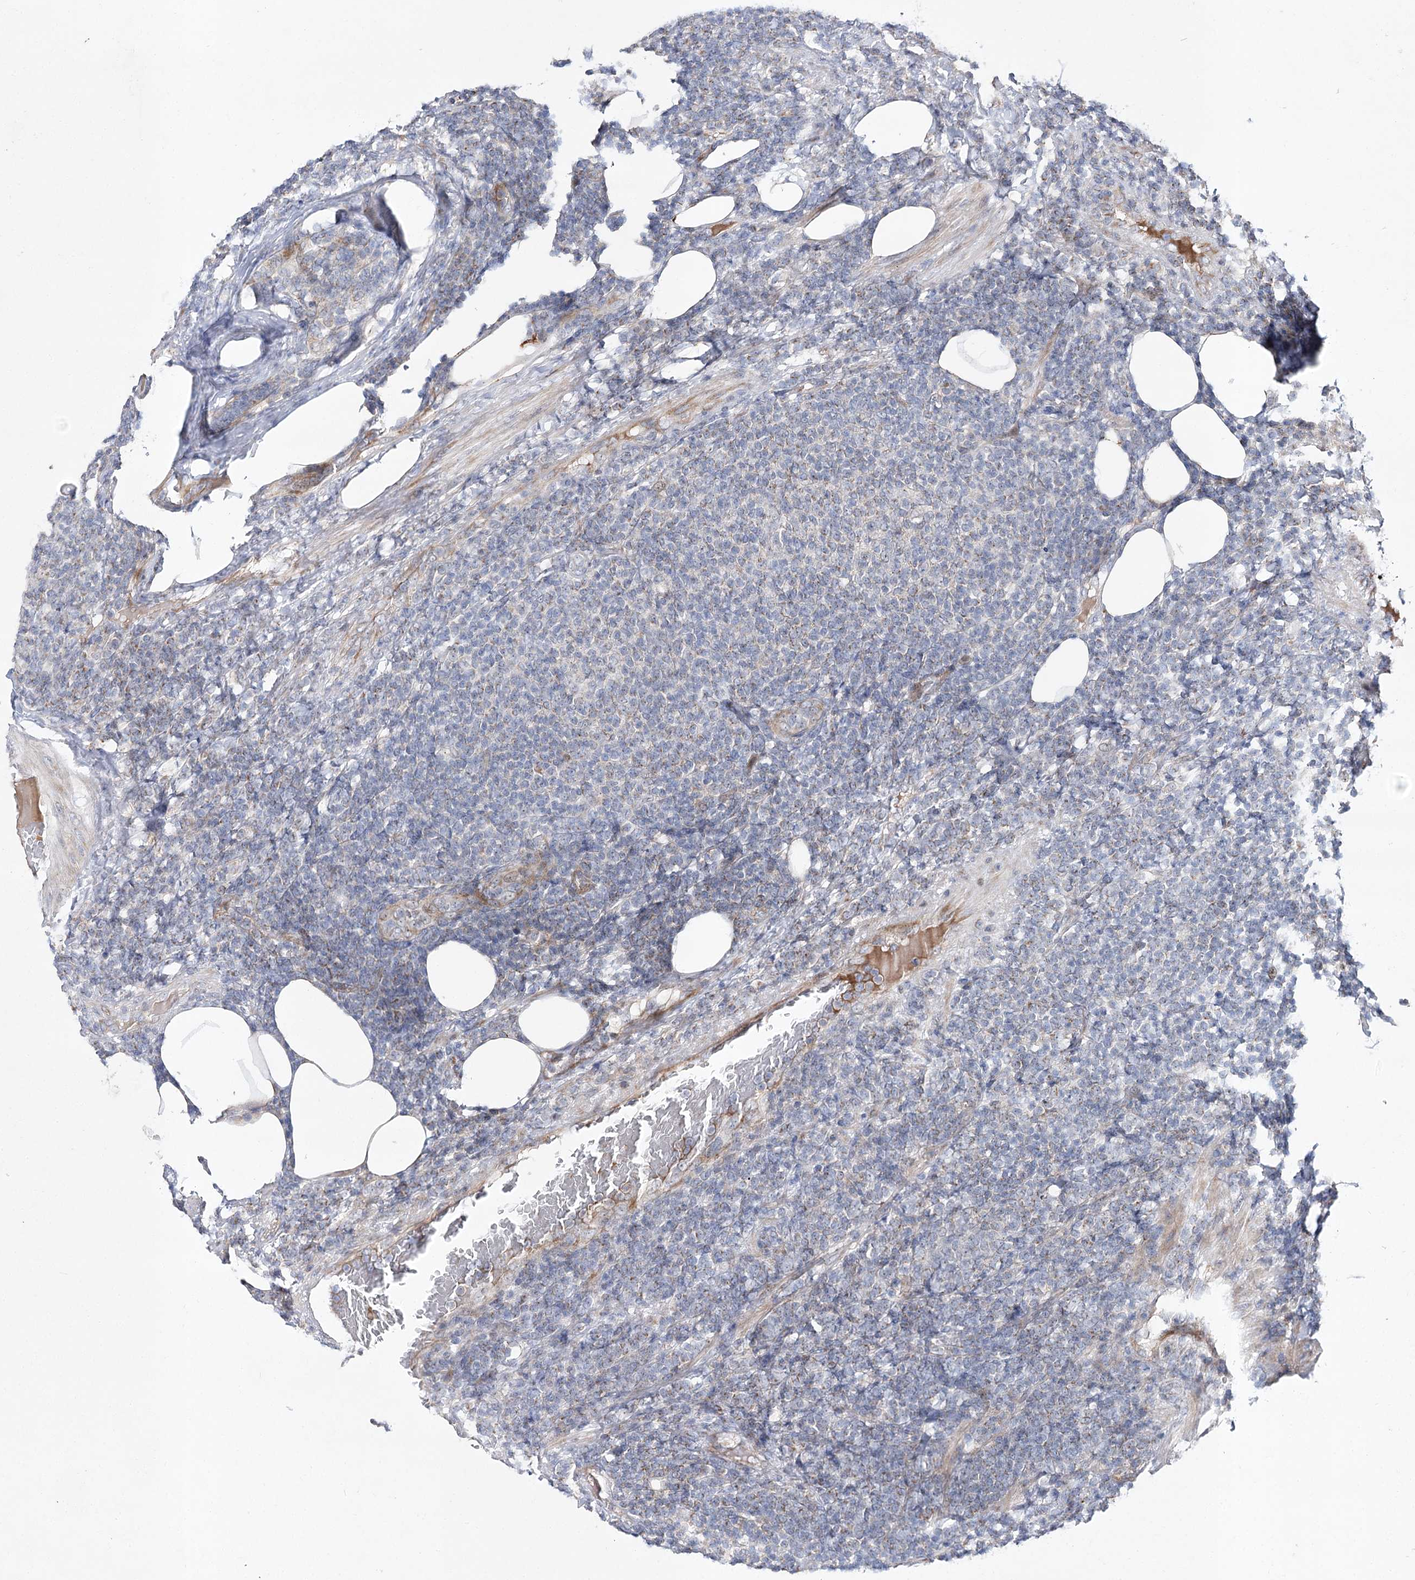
{"staining": {"intensity": "negative", "quantity": "none", "location": "none"}, "tissue": "lymphoma", "cell_type": "Tumor cells", "image_type": "cancer", "snomed": [{"axis": "morphology", "description": "Malignant lymphoma, non-Hodgkin's type, Low grade"}, {"axis": "topography", "description": "Lymph node"}], "caption": "A photomicrograph of human lymphoma is negative for staining in tumor cells.", "gene": "ARHGAP32", "patient": {"sex": "male", "age": 66}}